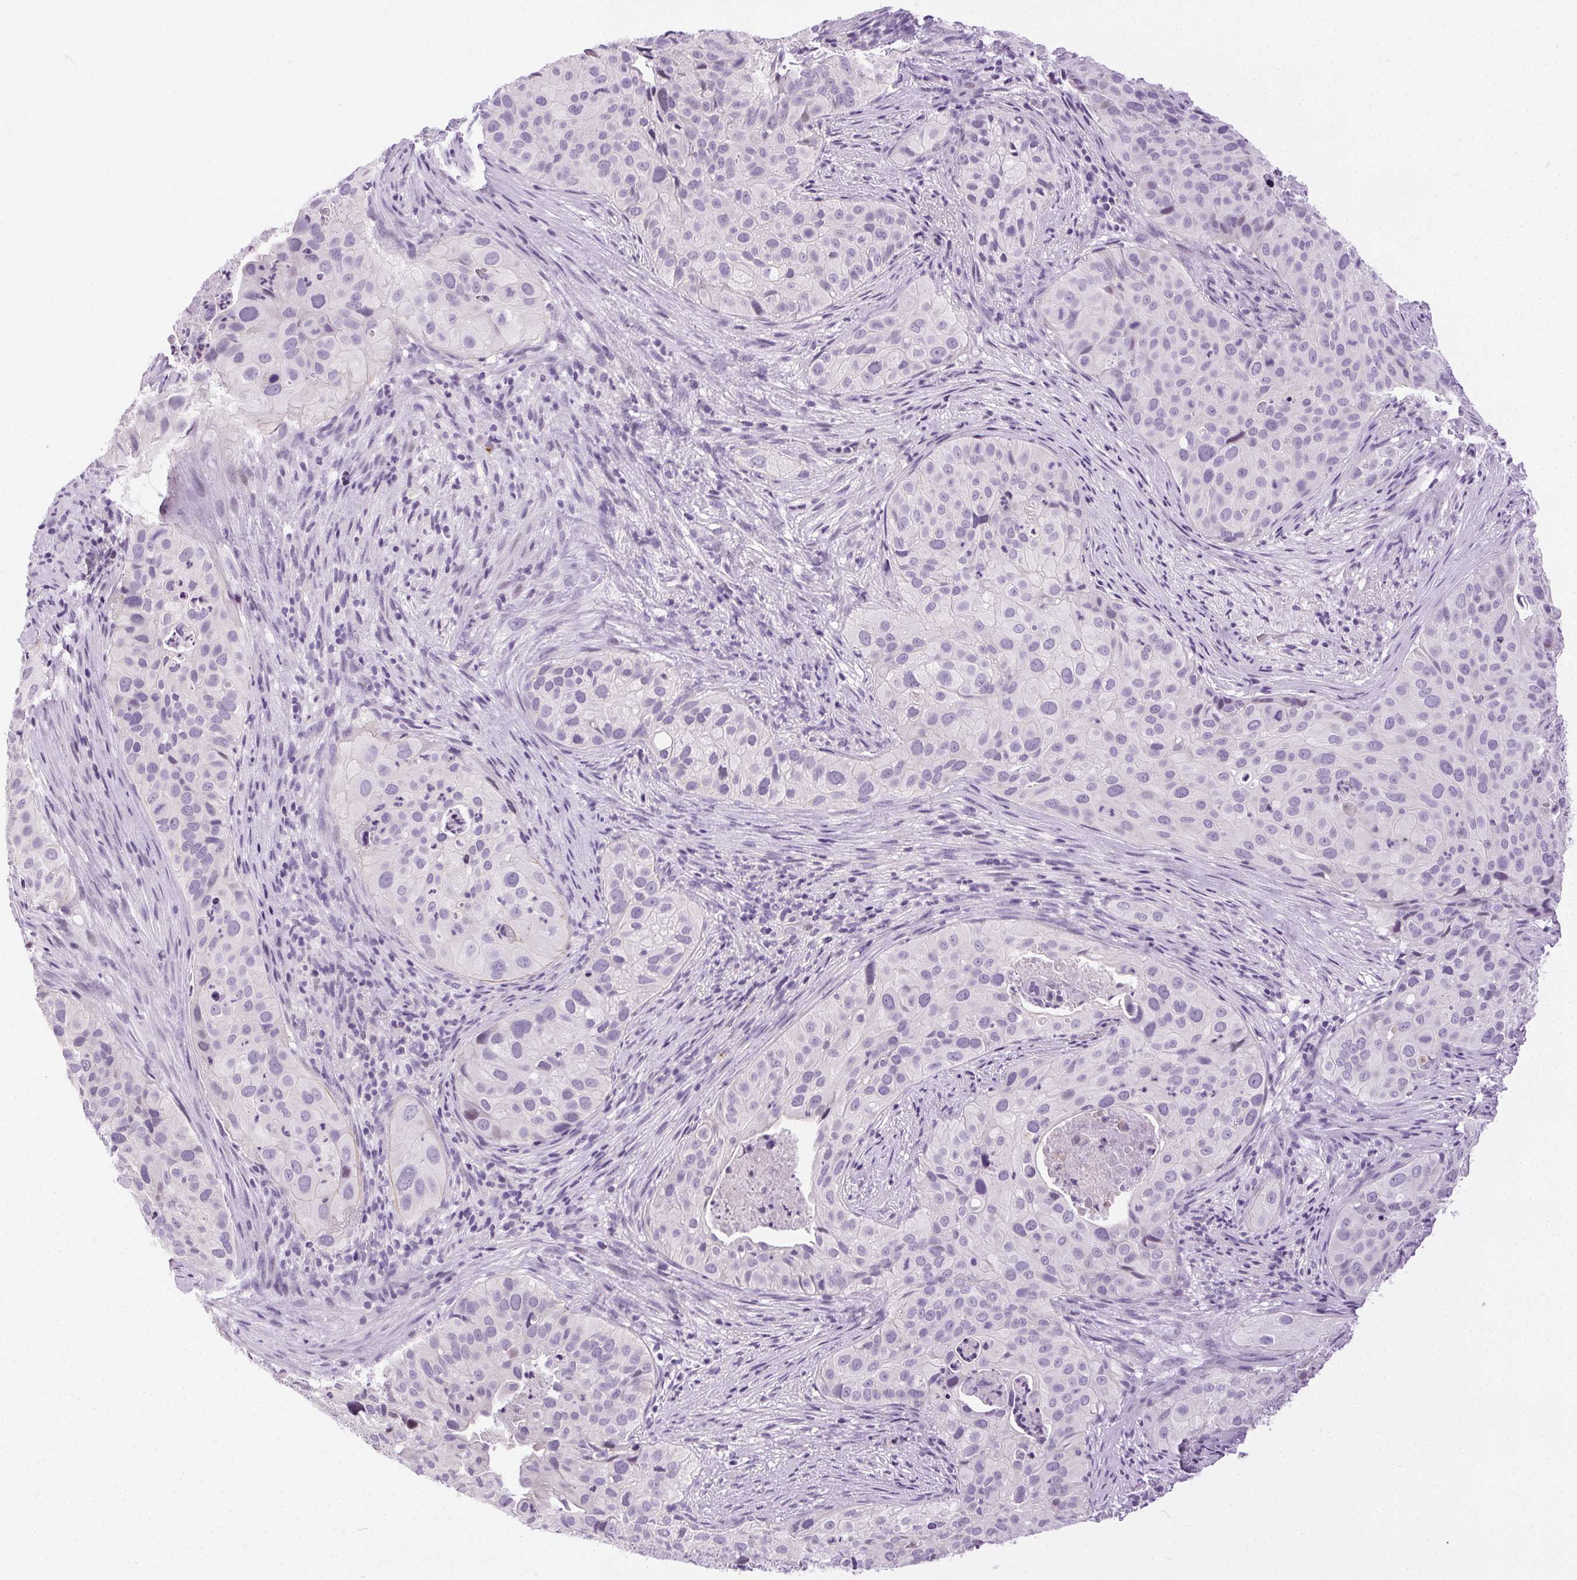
{"staining": {"intensity": "negative", "quantity": "none", "location": "none"}, "tissue": "cervical cancer", "cell_type": "Tumor cells", "image_type": "cancer", "snomed": [{"axis": "morphology", "description": "Squamous cell carcinoma, NOS"}, {"axis": "topography", "description": "Cervix"}], "caption": "Cervical cancer was stained to show a protein in brown. There is no significant staining in tumor cells. (DAB immunohistochemistry, high magnification).", "gene": "C20orf85", "patient": {"sex": "female", "age": 38}}